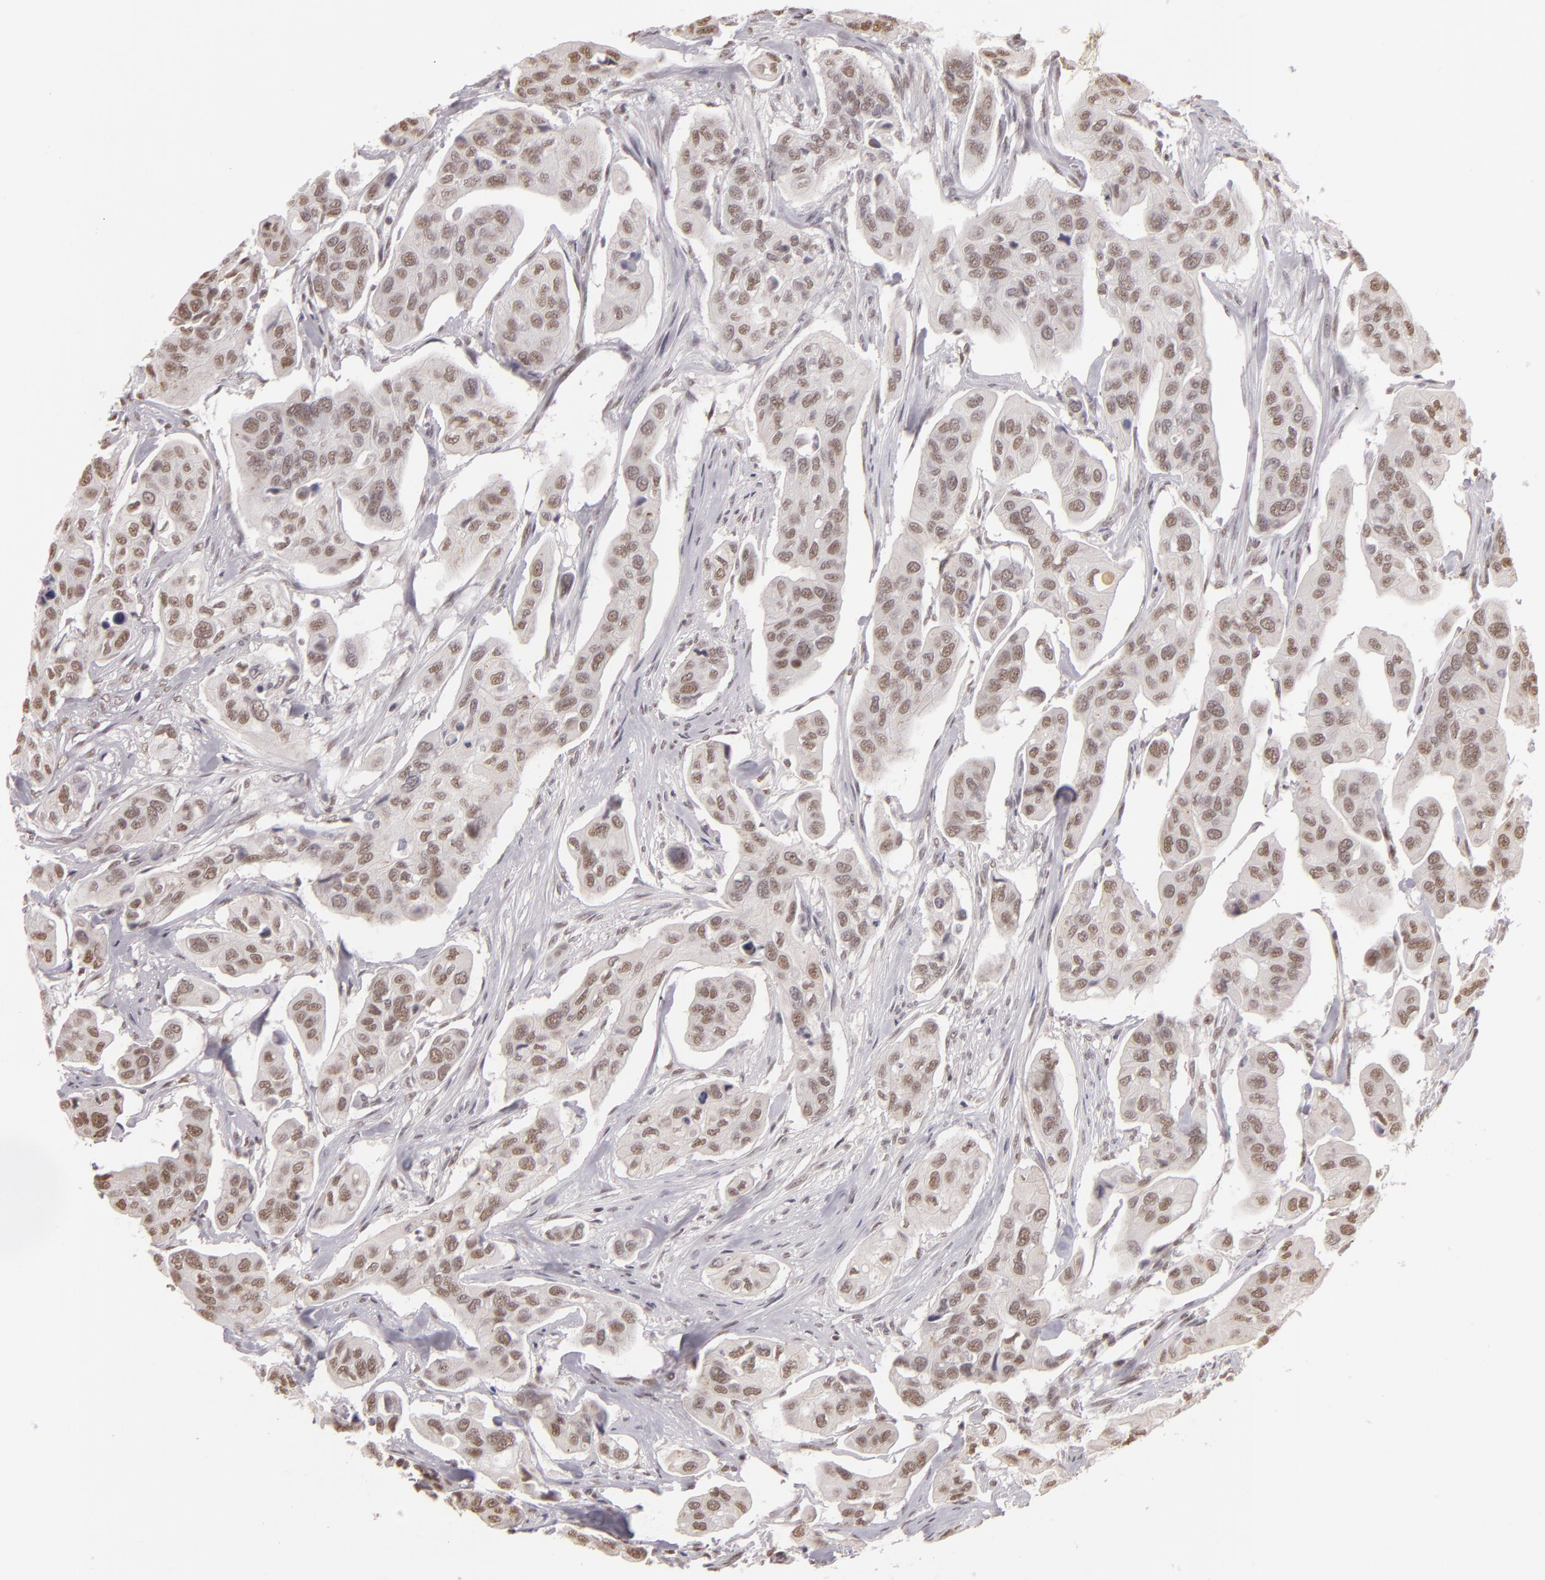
{"staining": {"intensity": "weak", "quantity": ">75%", "location": "nuclear"}, "tissue": "urothelial cancer", "cell_type": "Tumor cells", "image_type": "cancer", "snomed": [{"axis": "morphology", "description": "Adenocarcinoma, NOS"}, {"axis": "topography", "description": "Urinary bladder"}], "caption": "Urothelial cancer stained with a brown dye exhibits weak nuclear positive positivity in about >75% of tumor cells.", "gene": "INTS6", "patient": {"sex": "male", "age": 61}}